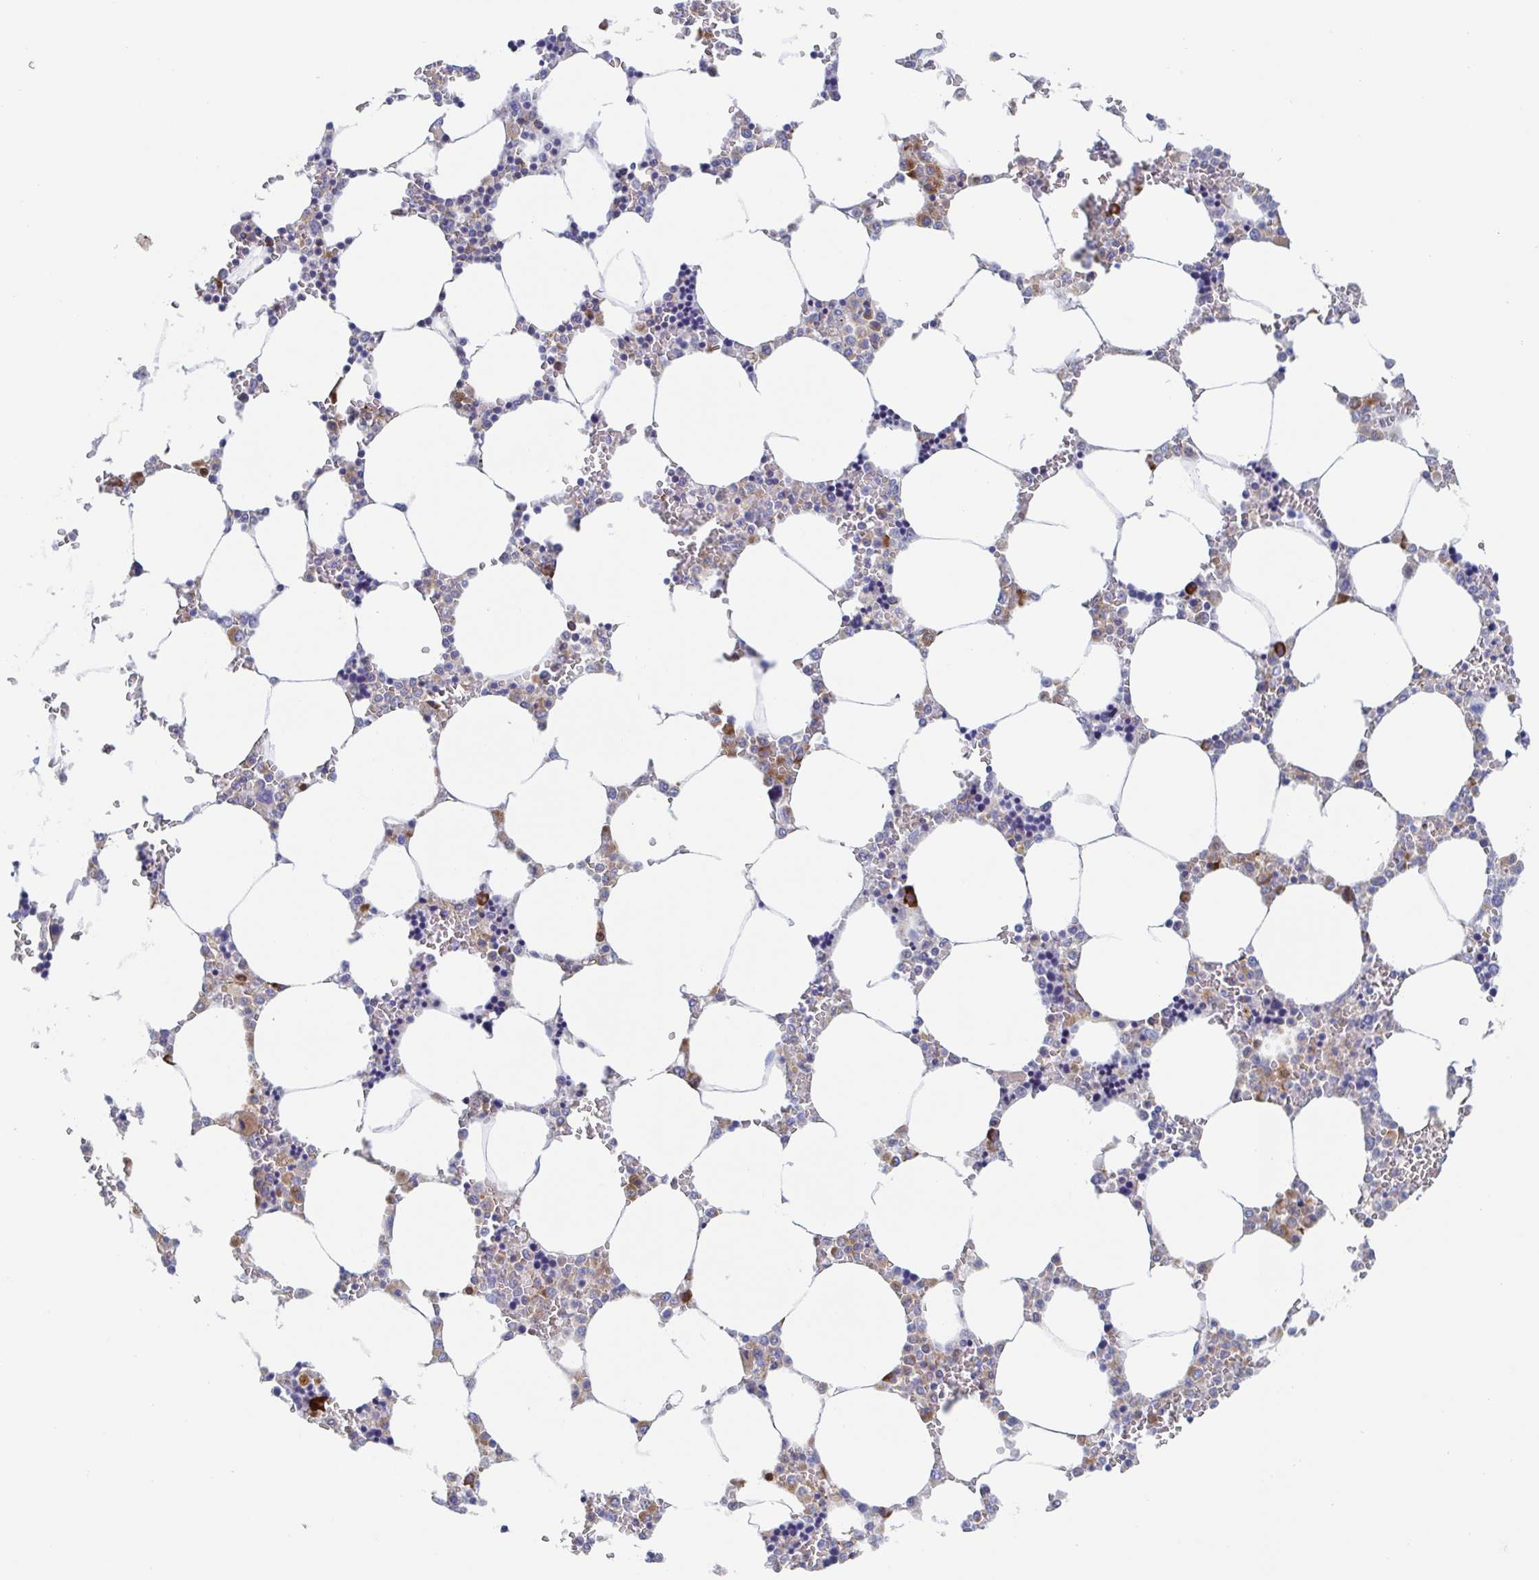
{"staining": {"intensity": "strong", "quantity": "<25%", "location": "cytoplasmic/membranous"}, "tissue": "bone marrow", "cell_type": "Hematopoietic cells", "image_type": "normal", "snomed": [{"axis": "morphology", "description": "Normal tissue, NOS"}, {"axis": "topography", "description": "Bone marrow"}], "caption": "Human bone marrow stained with a protein marker demonstrates strong staining in hematopoietic cells.", "gene": "KLC3", "patient": {"sex": "male", "age": 64}}